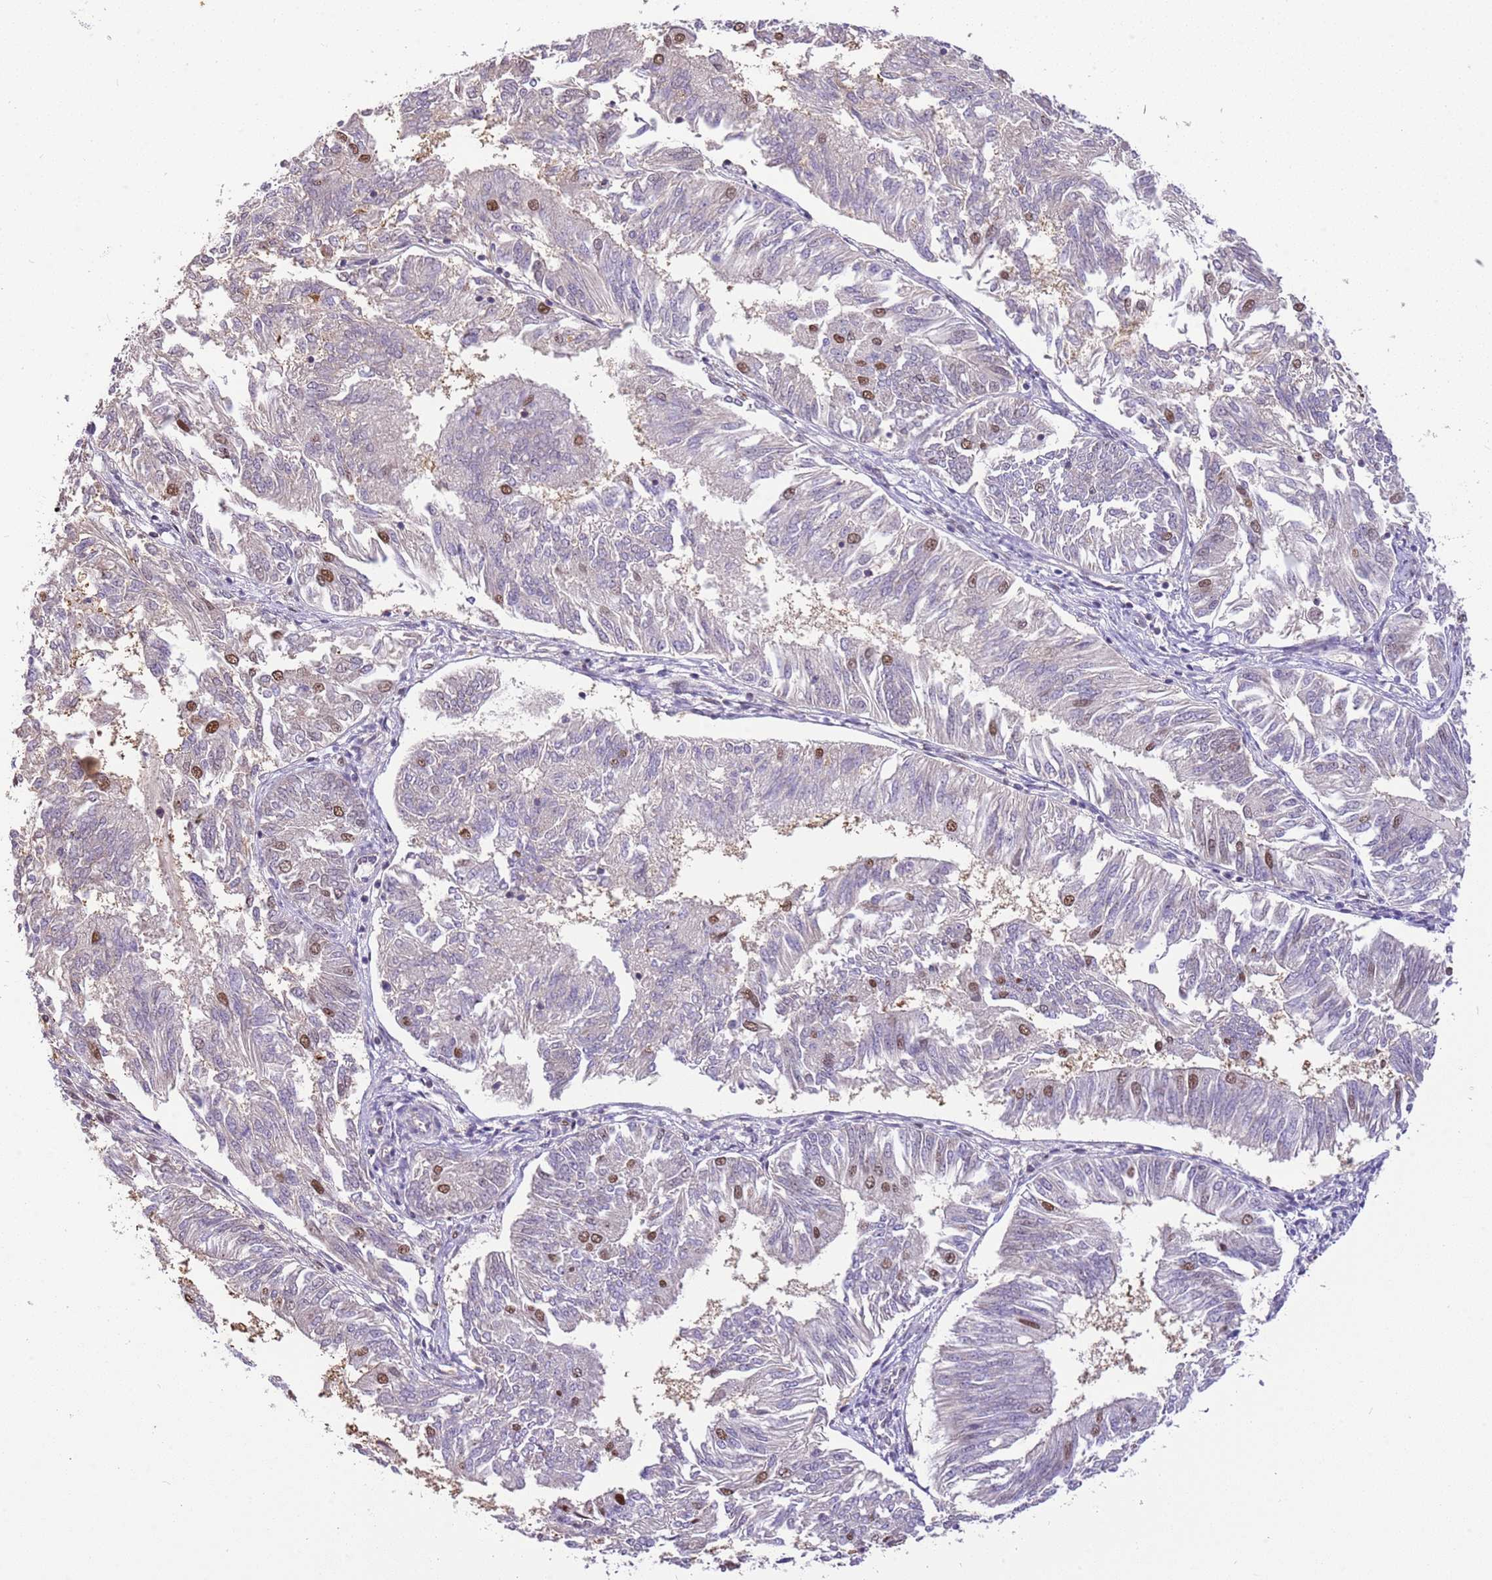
{"staining": {"intensity": "moderate", "quantity": "<25%", "location": "nuclear"}, "tissue": "endometrial cancer", "cell_type": "Tumor cells", "image_type": "cancer", "snomed": [{"axis": "morphology", "description": "Adenocarcinoma, NOS"}, {"axis": "topography", "description": "Endometrium"}], "caption": "Immunohistochemistry micrograph of neoplastic tissue: endometrial cancer stained using immunohistochemistry reveals low levels of moderate protein expression localized specifically in the nuclear of tumor cells, appearing as a nuclear brown color.", "gene": "RFK", "patient": {"sex": "female", "age": 58}}